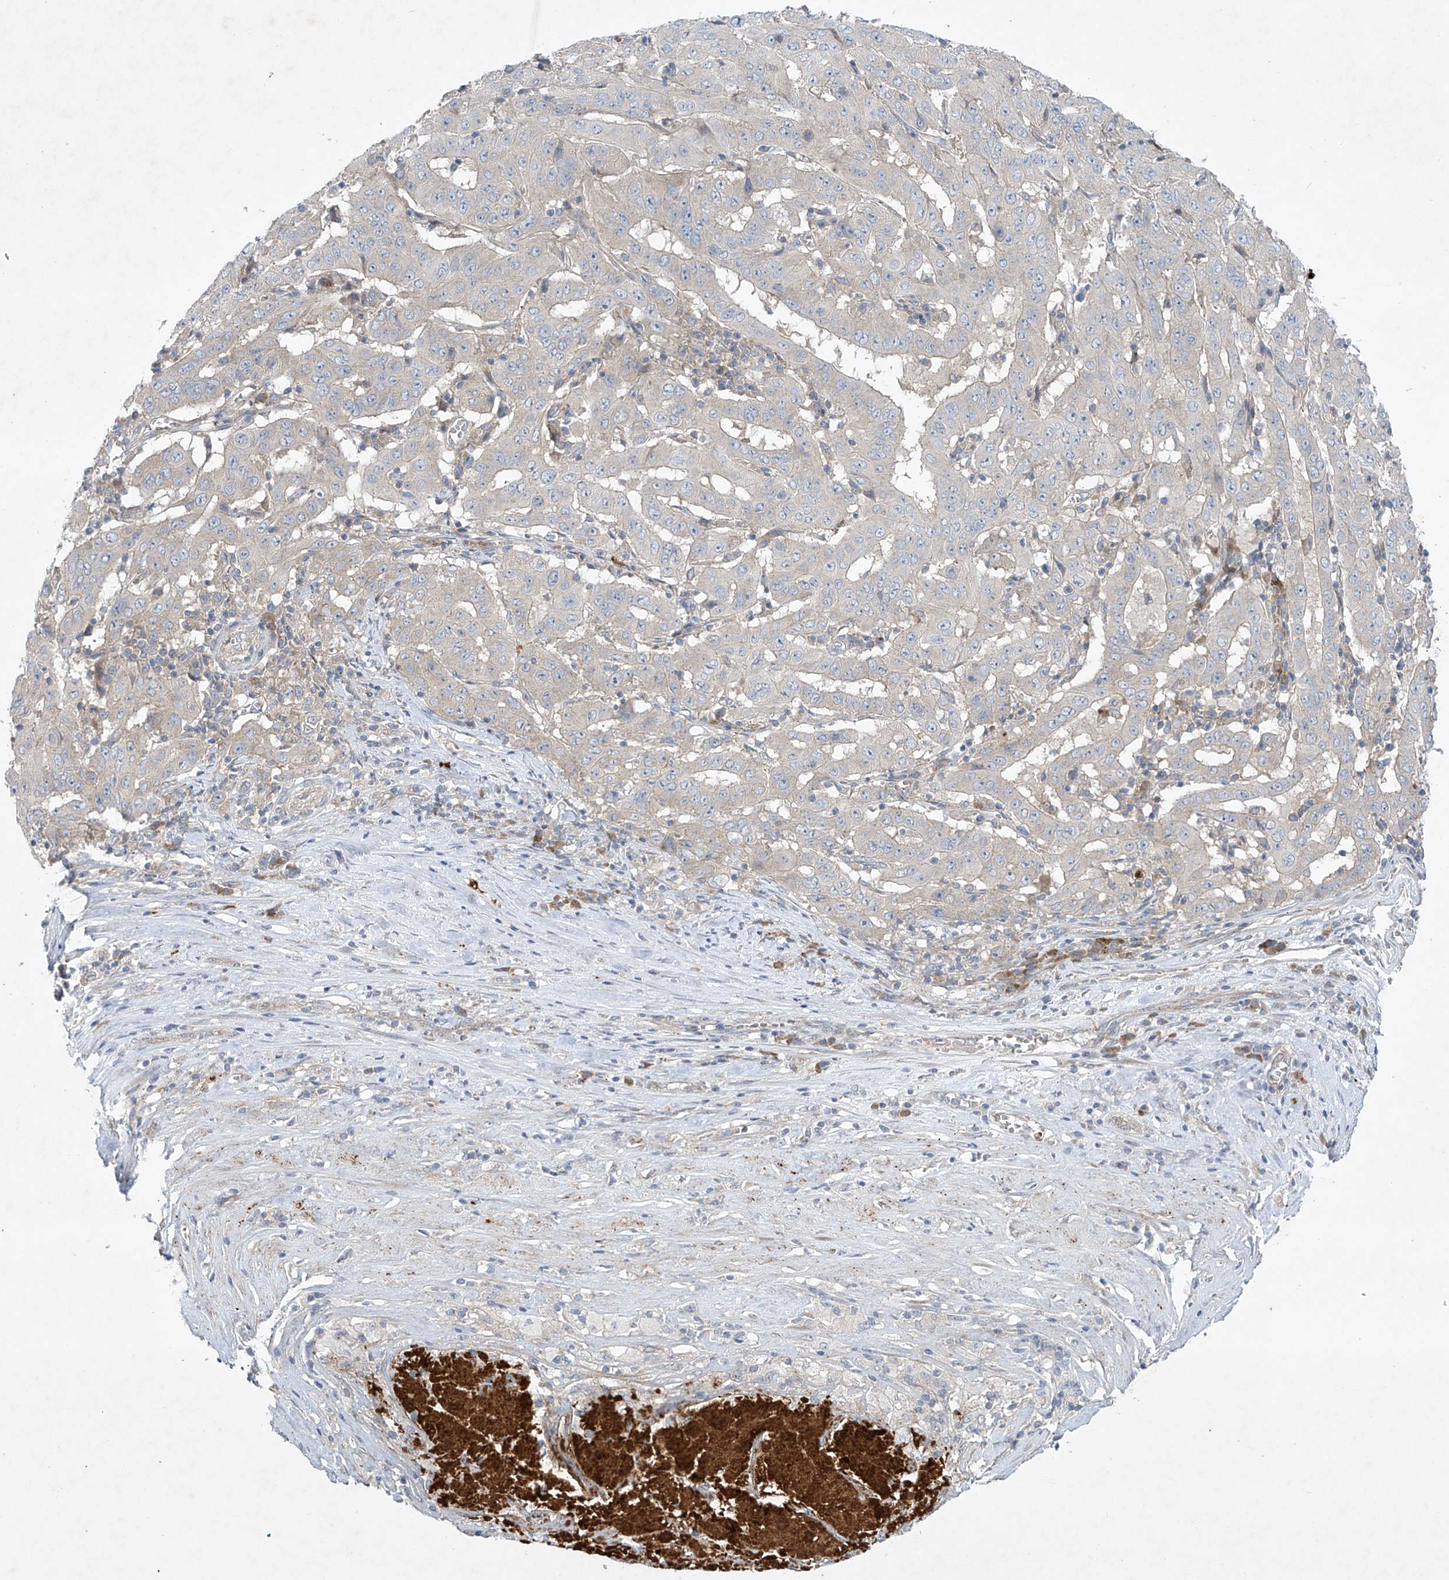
{"staining": {"intensity": "negative", "quantity": "none", "location": "none"}, "tissue": "pancreatic cancer", "cell_type": "Tumor cells", "image_type": "cancer", "snomed": [{"axis": "morphology", "description": "Adenocarcinoma, NOS"}, {"axis": "topography", "description": "Pancreas"}], "caption": "The micrograph reveals no staining of tumor cells in pancreatic adenocarcinoma.", "gene": "TJAP1", "patient": {"sex": "male", "age": 63}}